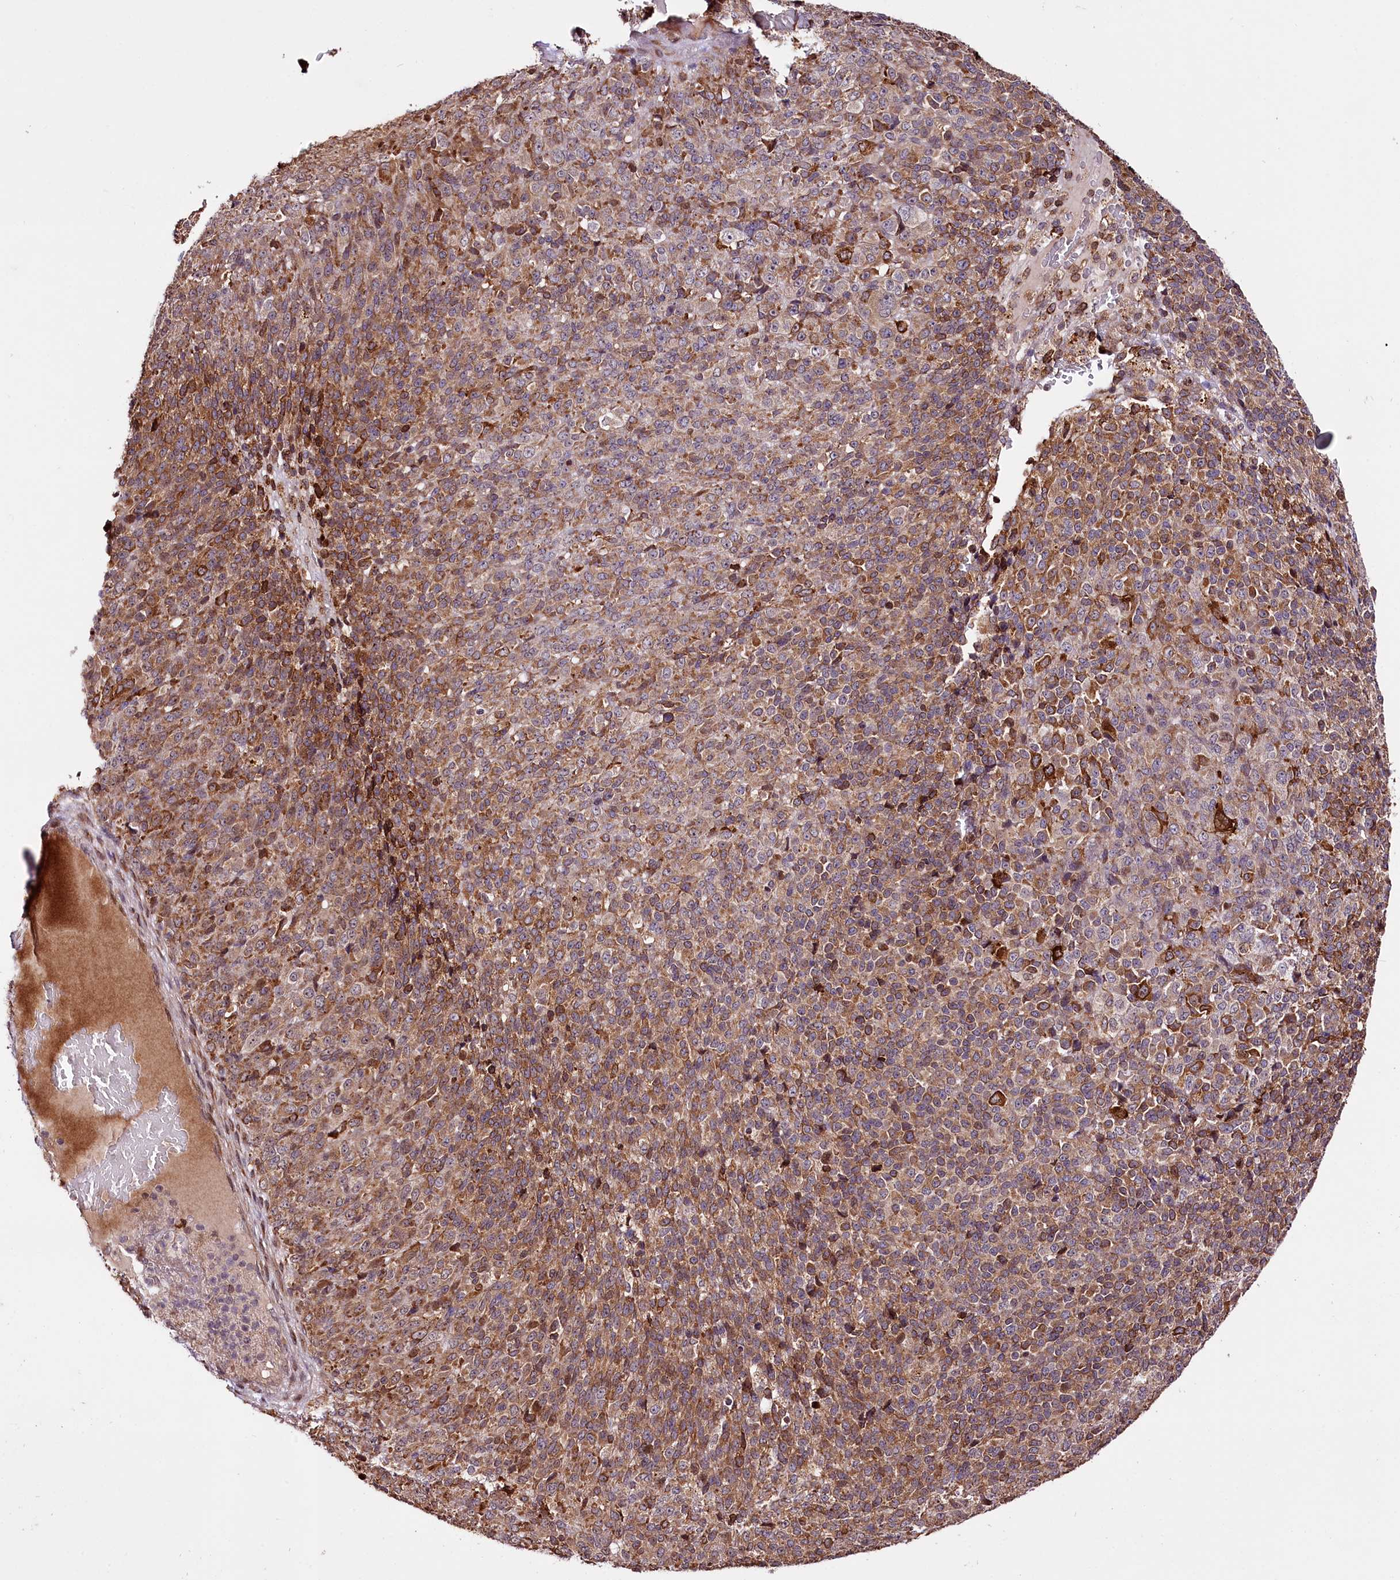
{"staining": {"intensity": "moderate", "quantity": ">75%", "location": "cytoplasmic/membranous"}, "tissue": "melanoma", "cell_type": "Tumor cells", "image_type": "cancer", "snomed": [{"axis": "morphology", "description": "Malignant melanoma, Metastatic site"}, {"axis": "topography", "description": "Brain"}], "caption": "Immunohistochemistry (IHC) (DAB (3,3'-diaminobenzidine)) staining of human malignant melanoma (metastatic site) displays moderate cytoplasmic/membranous protein positivity in approximately >75% of tumor cells.", "gene": "CUTC", "patient": {"sex": "female", "age": 56}}